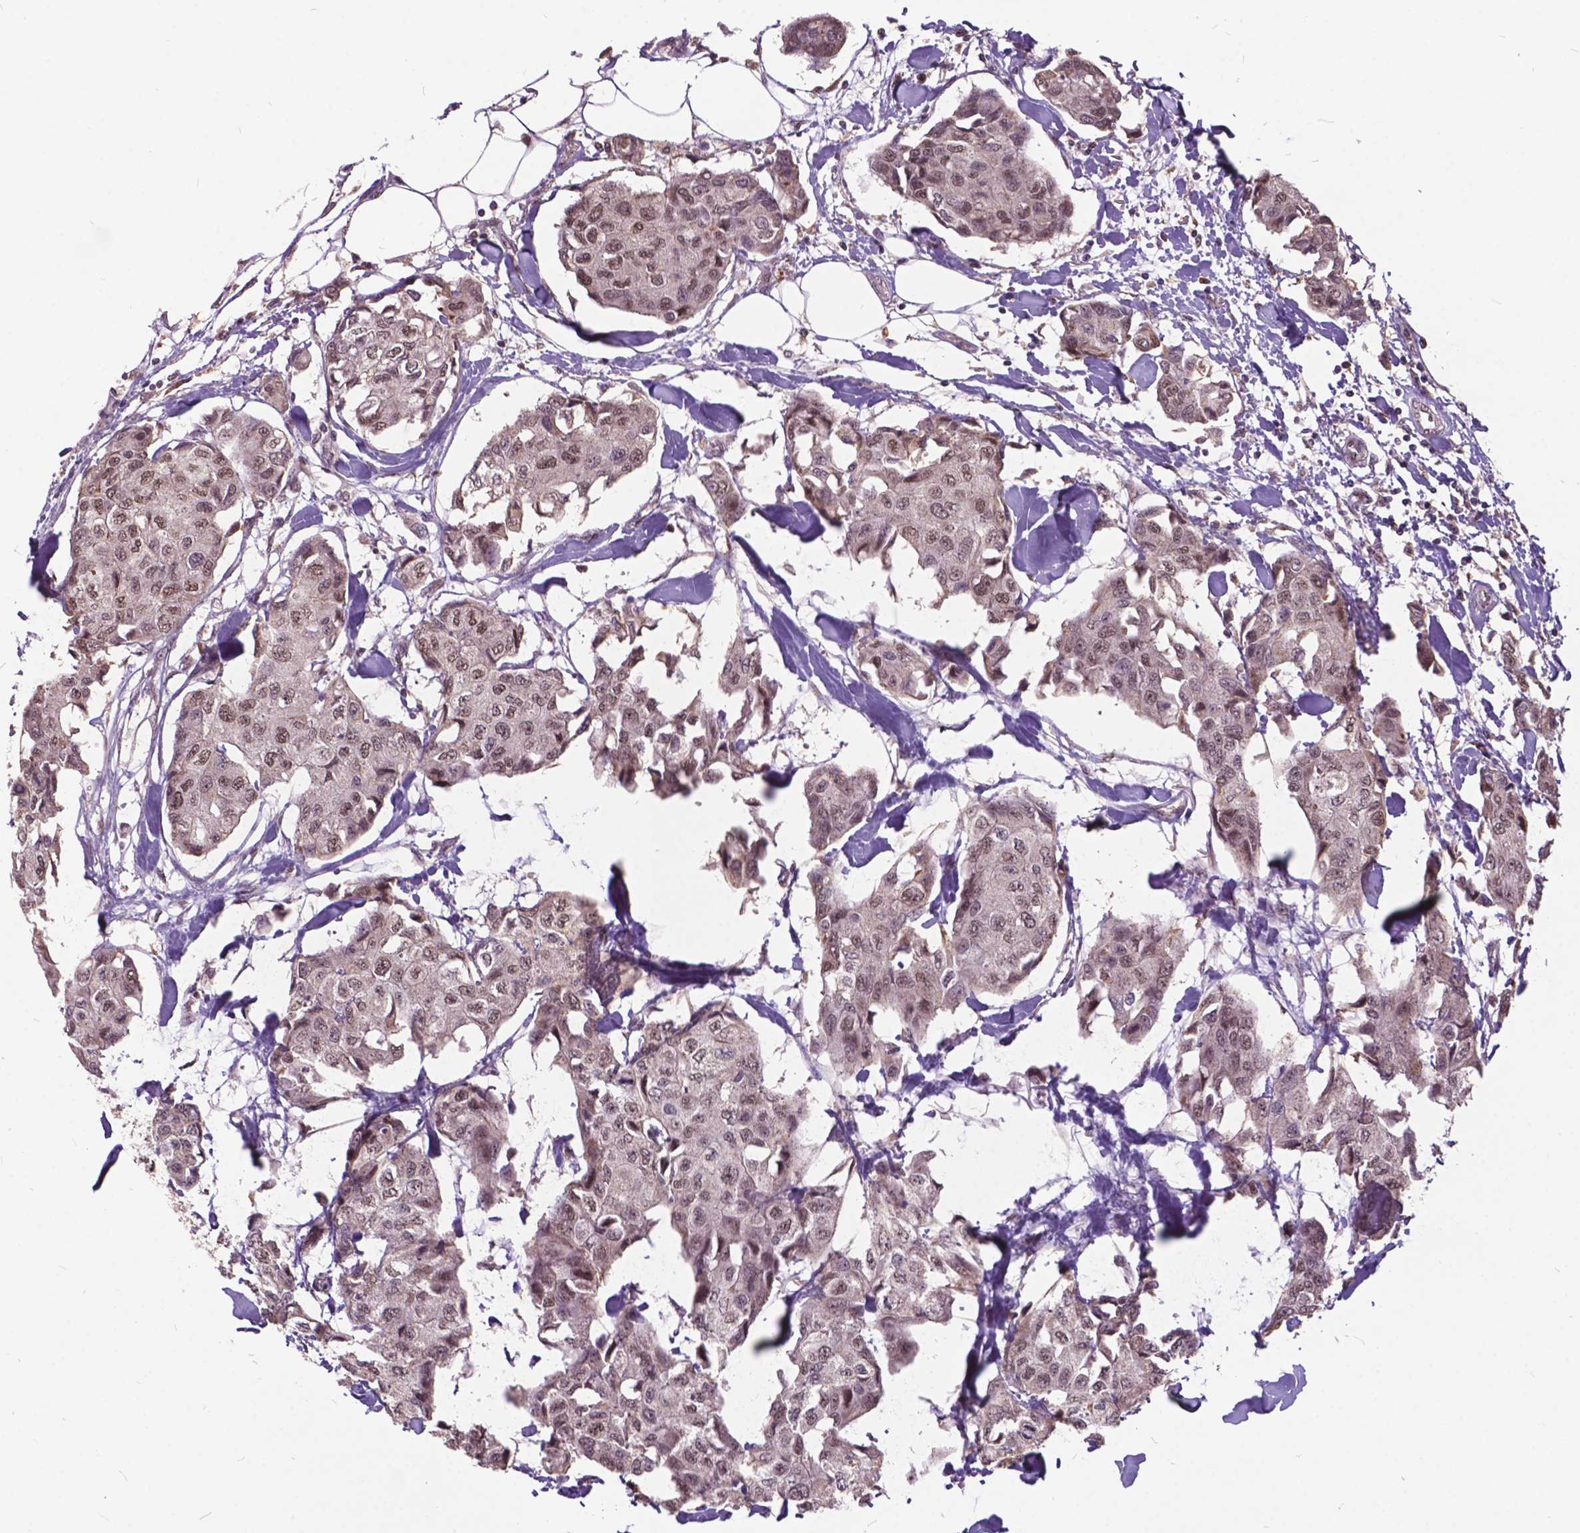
{"staining": {"intensity": "moderate", "quantity": ">75%", "location": "nuclear"}, "tissue": "breast cancer", "cell_type": "Tumor cells", "image_type": "cancer", "snomed": [{"axis": "morphology", "description": "Duct carcinoma"}, {"axis": "topography", "description": "Breast"}], "caption": "Tumor cells reveal medium levels of moderate nuclear positivity in approximately >75% of cells in breast intraductal carcinoma.", "gene": "MSH2", "patient": {"sex": "female", "age": 80}}